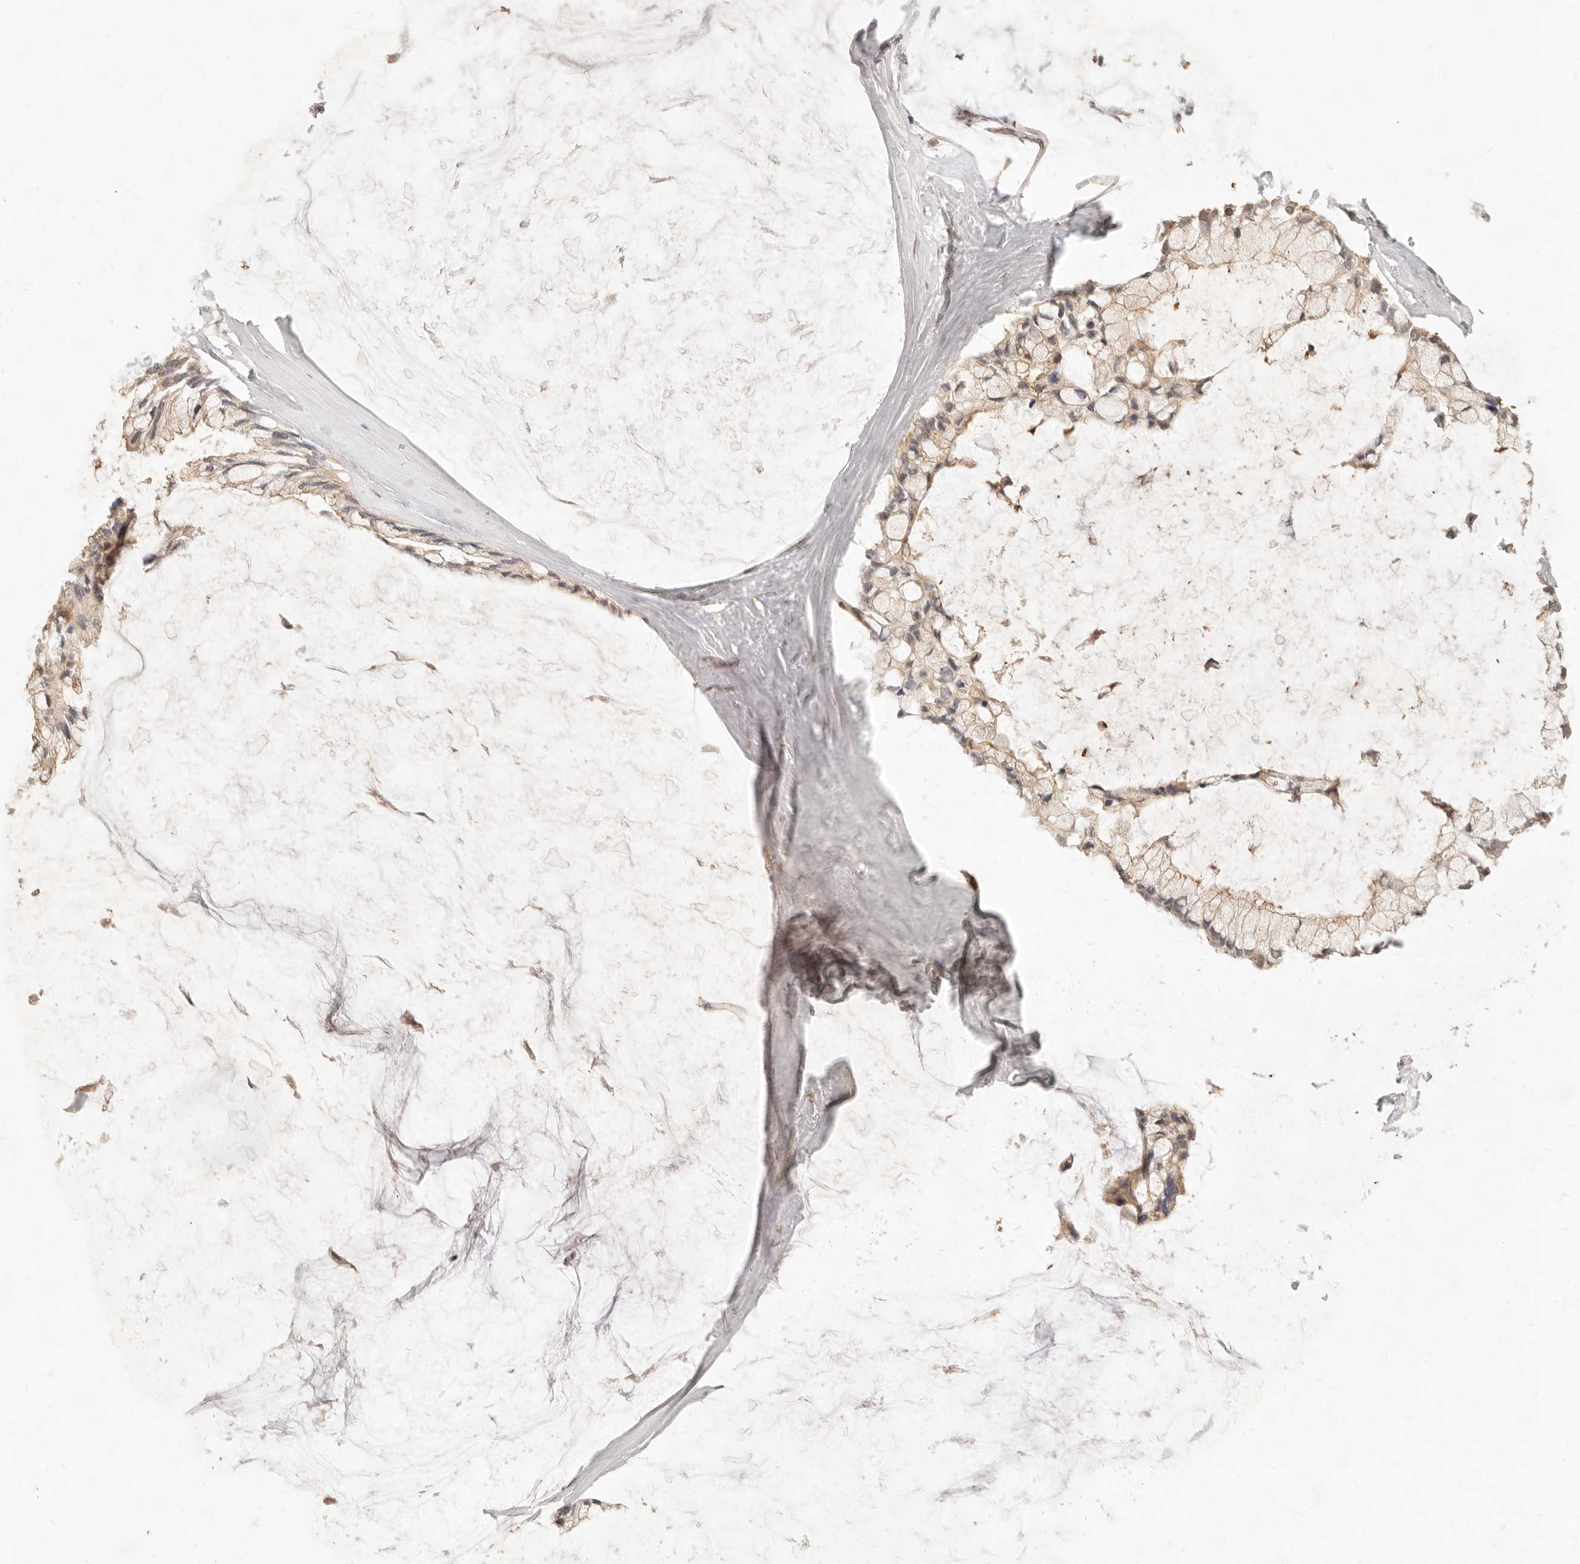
{"staining": {"intensity": "weak", "quantity": ">75%", "location": "cytoplasmic/membranous"}, "tissue": "ovarian cancer", "cell_type": "Tumor cells", "image_type": "cancer", "snomed": [{"axis": "morphology", "description": "Cystadenocarcinoma, mucinous, NOS"}, {"axis": "topography", "description": "Ovary"}], "caption": "Ovarian mucinous cystadenocarcinoma stained with a protein marker demonstrates weak staining in tumor cells.", "gene": "TMTC2", "patient": {"sex": "female", "age": 39}}